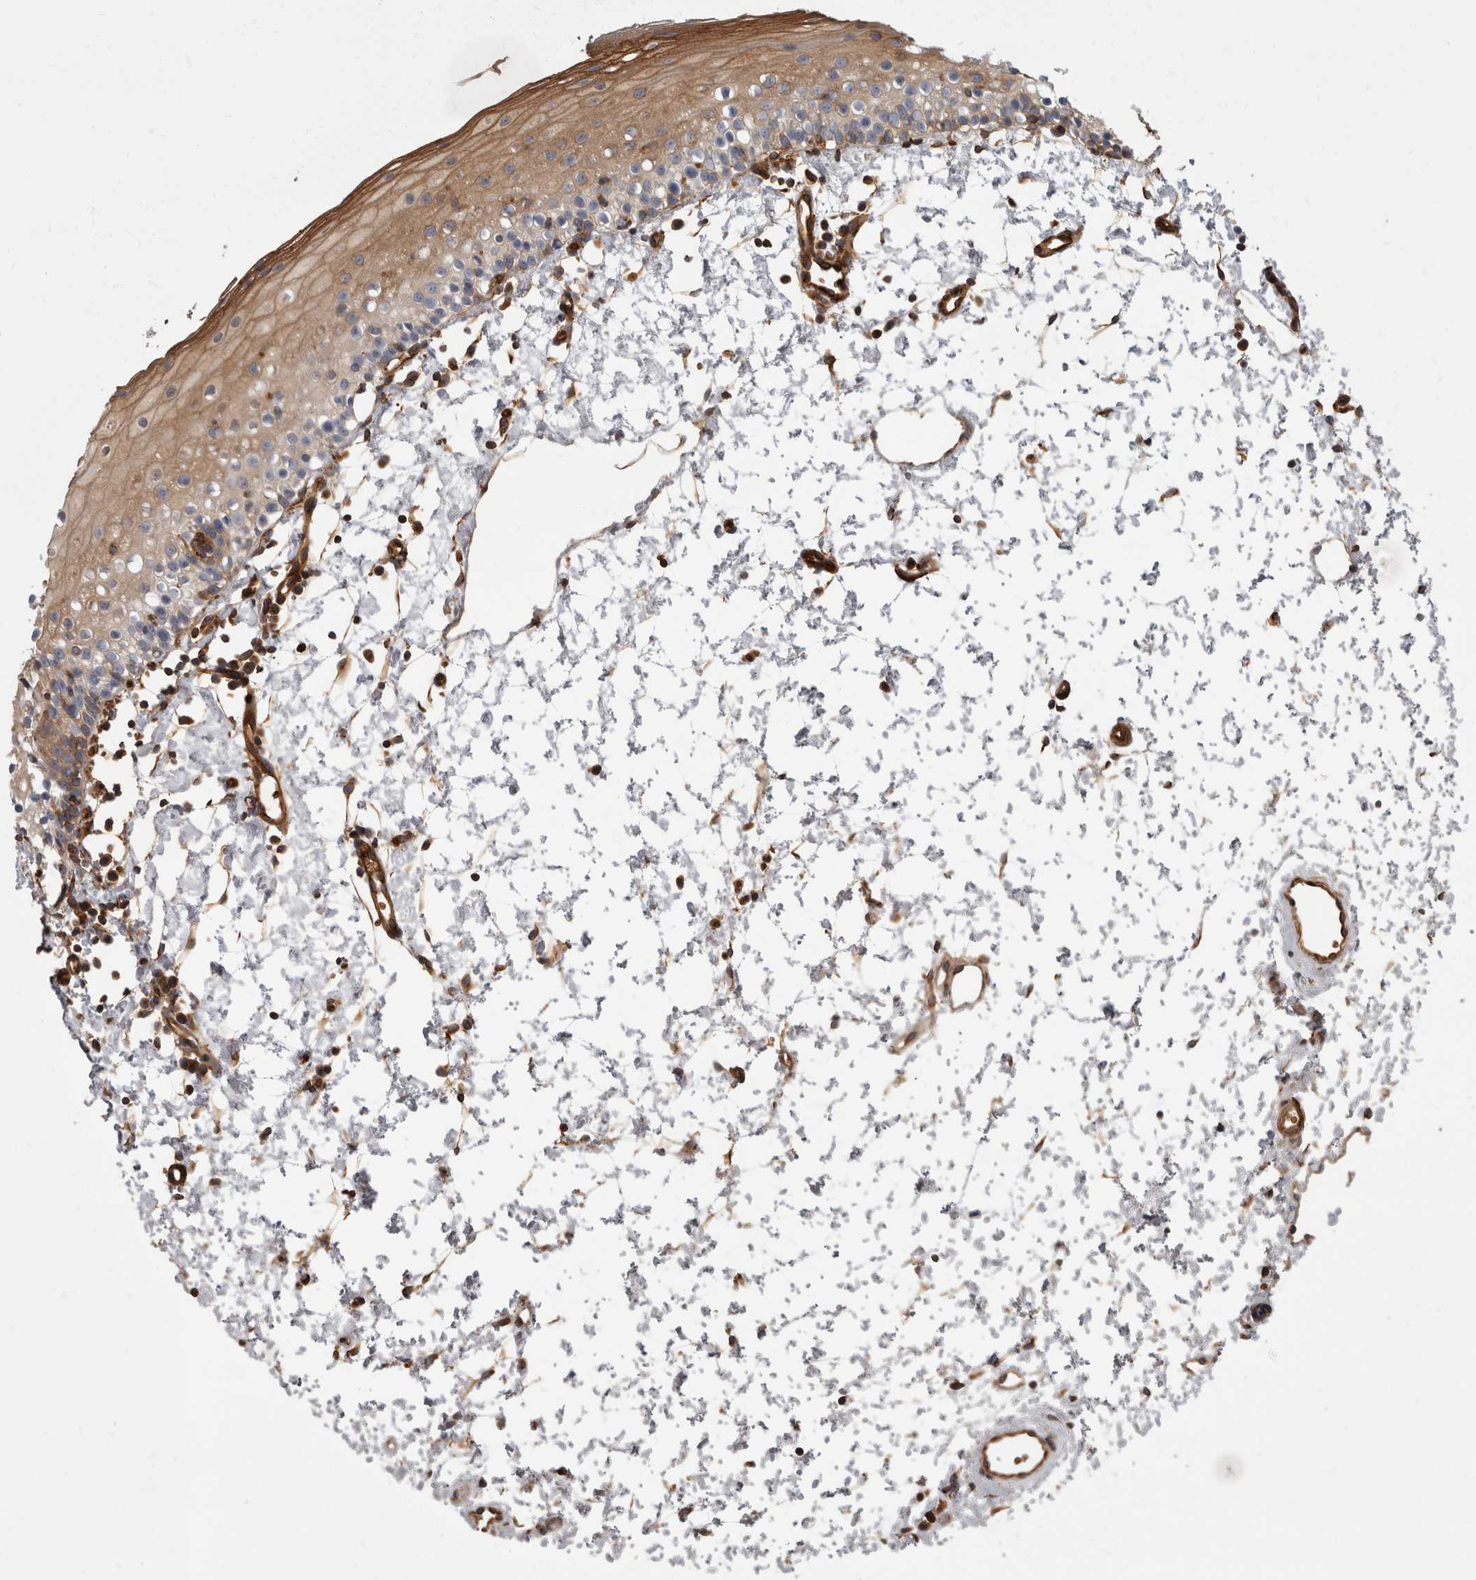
{"staining": {"intensity": "moderate", "quantity": "25%-75%", "location": "cytoplasmic/membranous"}, "tissue": "oral mucosa", "cell_type": "Squamous epithelial cells", "image_type": "normal", "snomed": [{"axis": "morphology", "description": "Normal tissue, NOS"}, {"axis": "topography", "description": "Oral tissue"}], "caption": "A high-resolution photomicrograph shows immunohistochemistry staining of unremarkable oral mucosa, which displays moderate cytoplasmic/membranous positivity in about 25%-75% of squamous epithelial cells.", "gene": "HOOK3", "patient": {"sex": "male", "age": 28}}